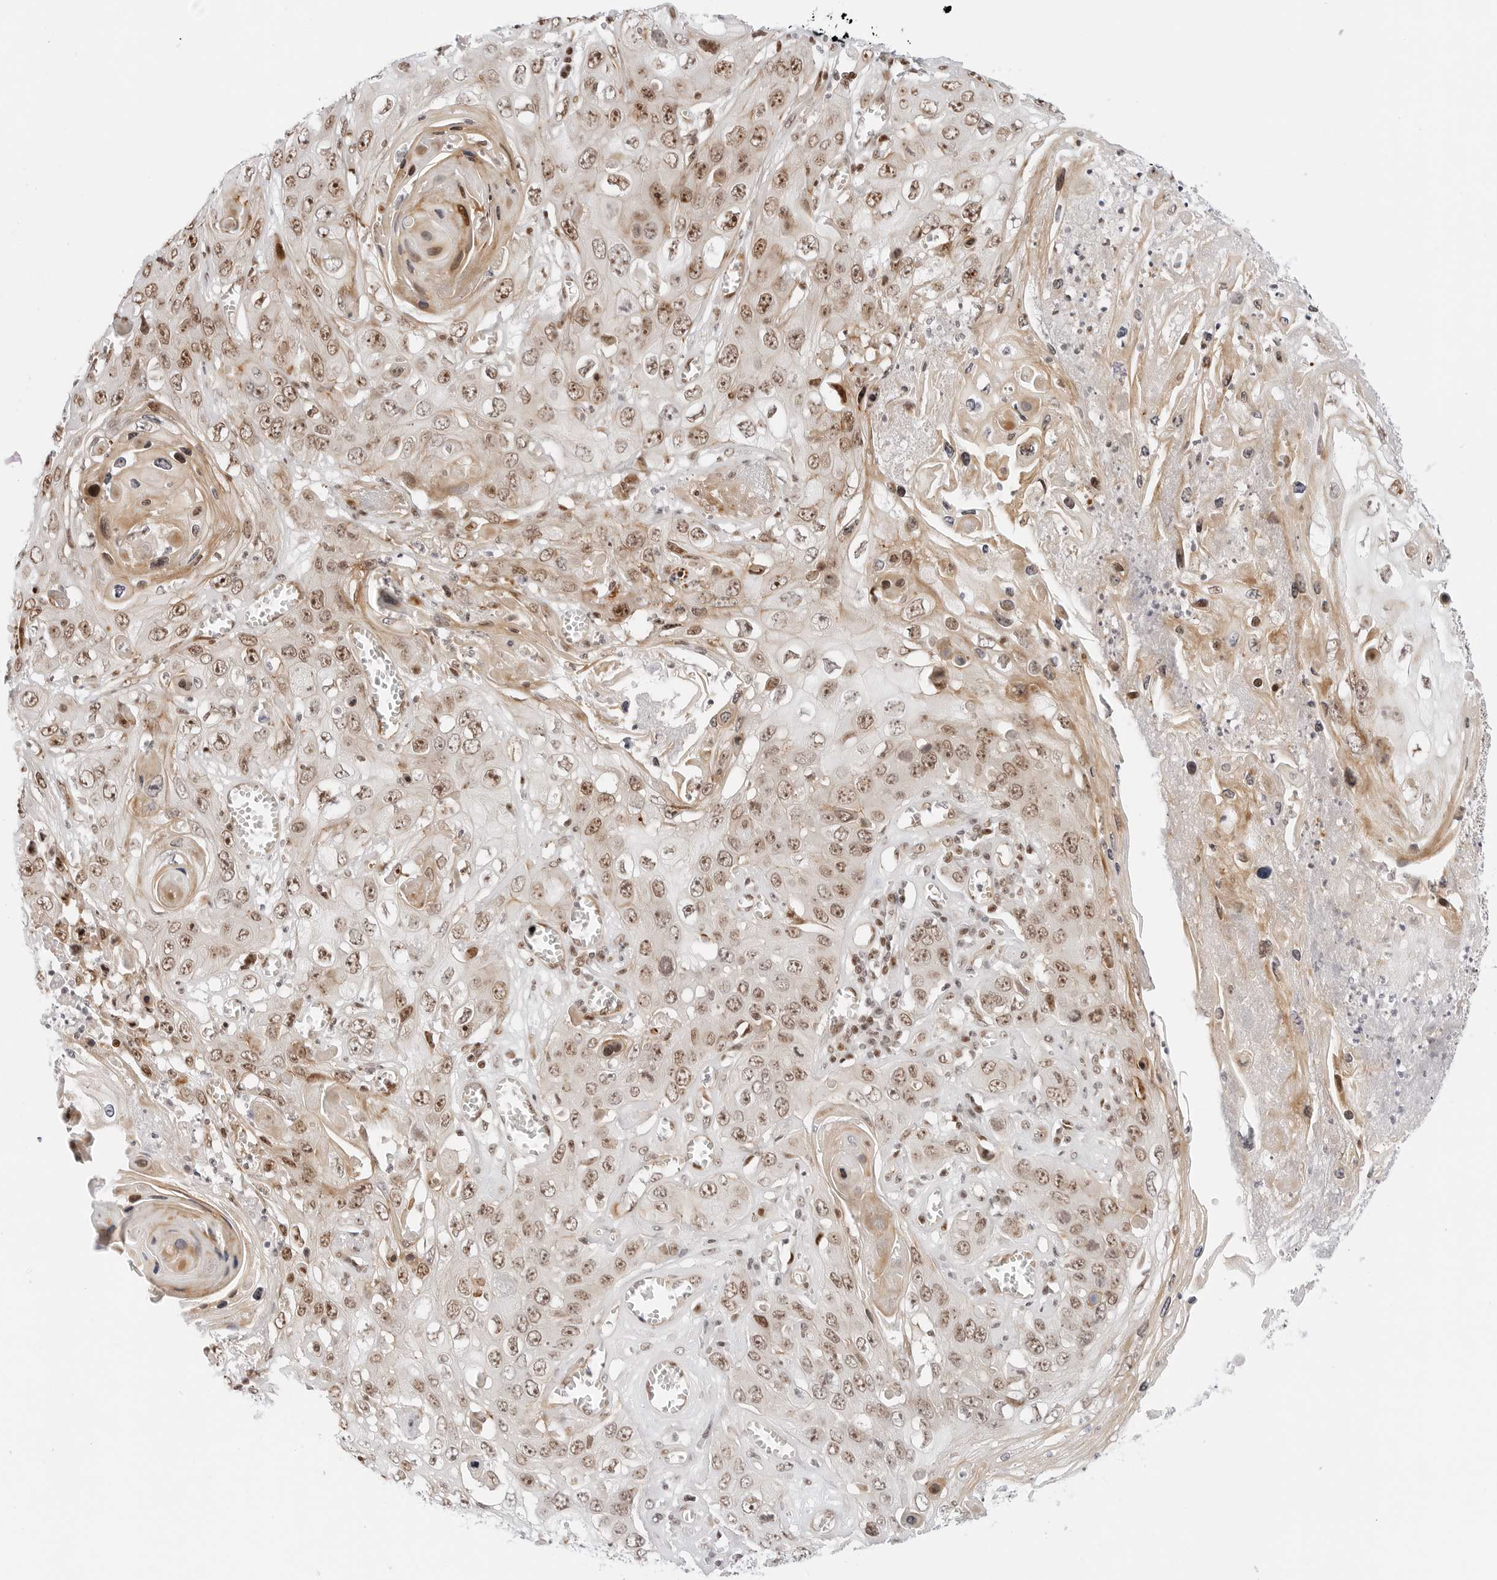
{"staining": {"intensity": "moderate", "quantity": ">75%", "location": "nuclear"}, "tissue": "skin cancer", "cell_type": "Tumor cells", "image_type": "cancer", "snomed": [{"axis": "morphology", "description": "Squamous cell carcinoma, NOS"}, {"axis": "topography", "description": "Skin"}], "caption": "Tumor cells reveal medium levels of moderate nuclear positivity in approximately >75% of cells in human squamous cell carcinoma (skin).", "gene": "ZNF613", "patient": {"sex": "male", "age": 55}}